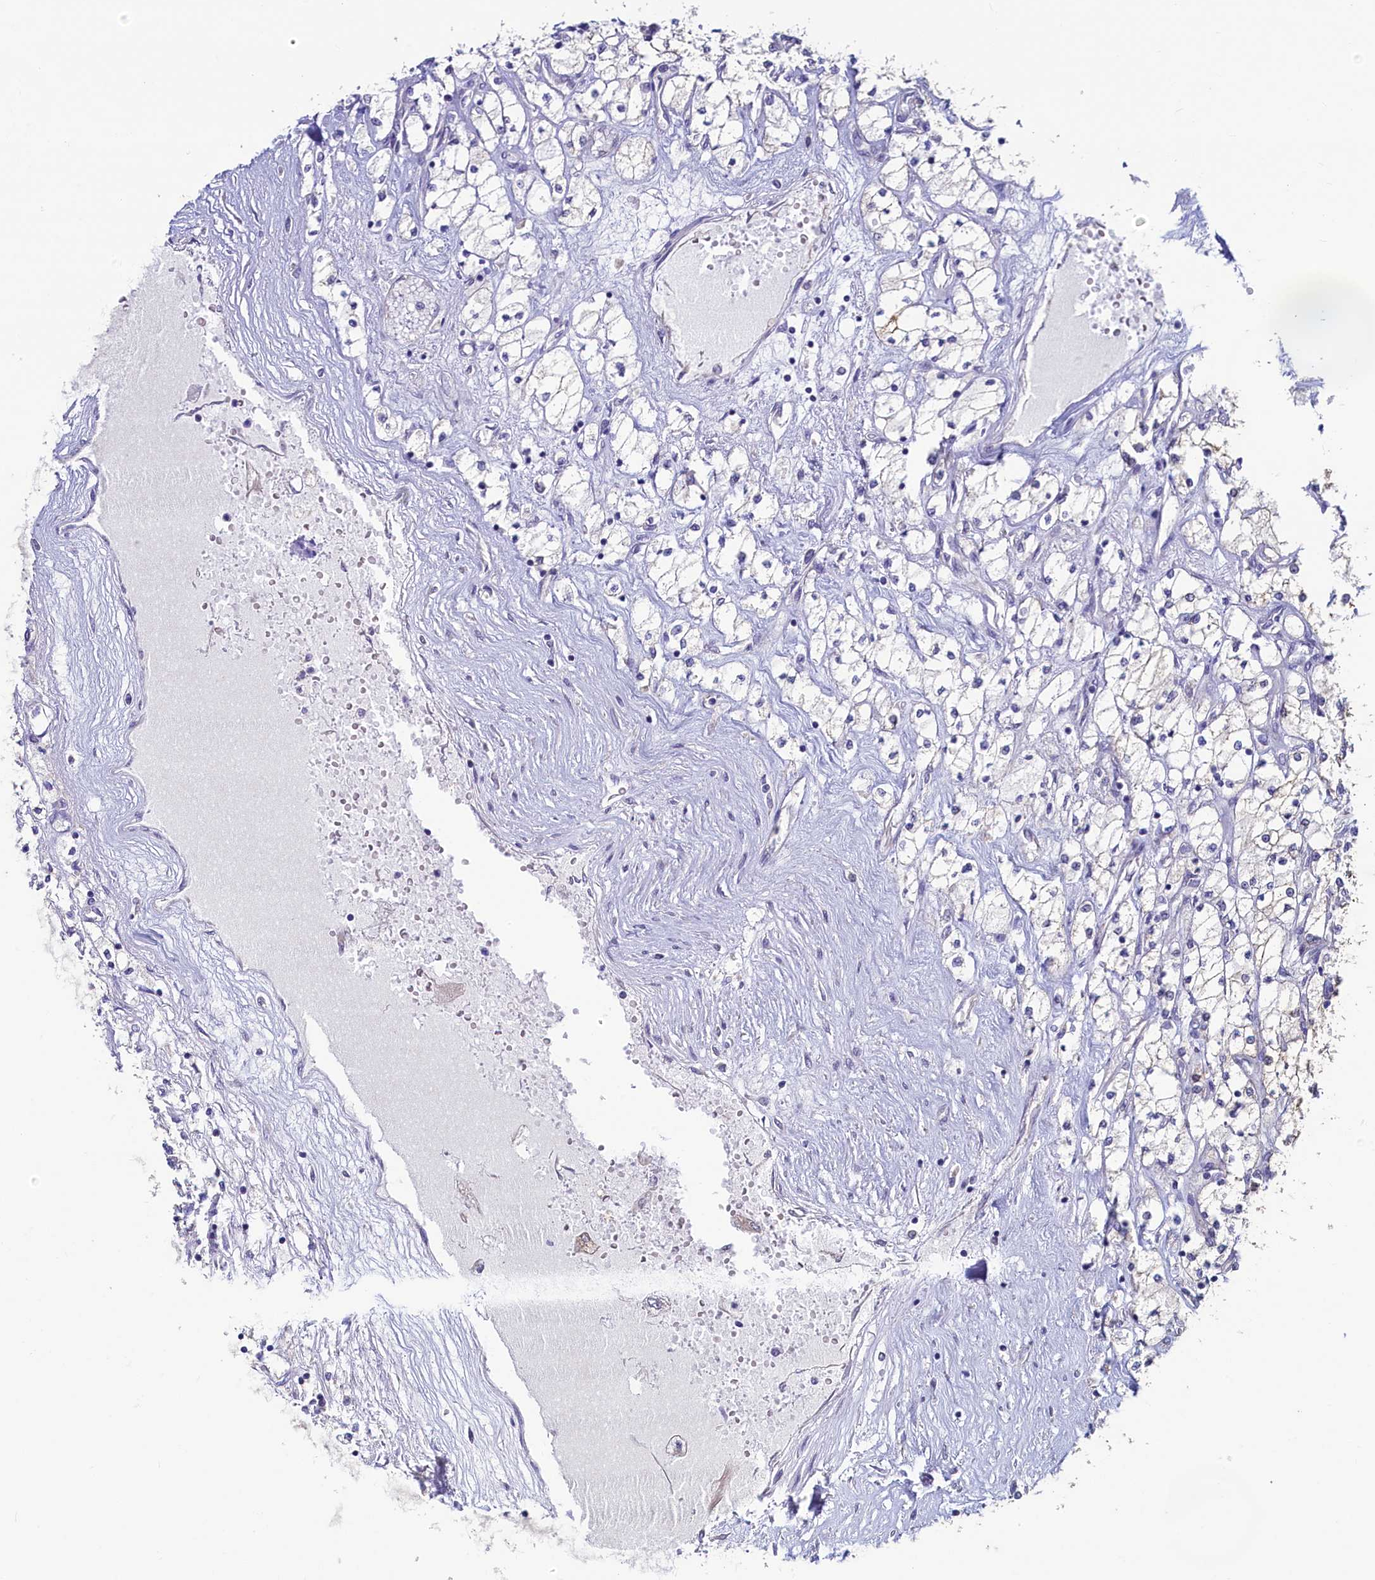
{"staining": {"intensity": "moderate", "quantity": "<25%", "location": "cytoplasmic/membranous"}, "tissue": "renal cancer", "cell_type": "Tumor cells", "image_type": "cancer", "snomed": [{"axis": "morphology", "description": "Adenocarcinoma, NOS"}, {"axis": "topography", "description": "Kidney"}], "caption": "Adenocarcinoma (renal) stained with immunohistochemistry (IHC) displays moderate cytoplasmic/membranous expression in about <25% of tumor cells.", "gene": "SPATA2L", "patient": {"sex": "male", "age": 80}}